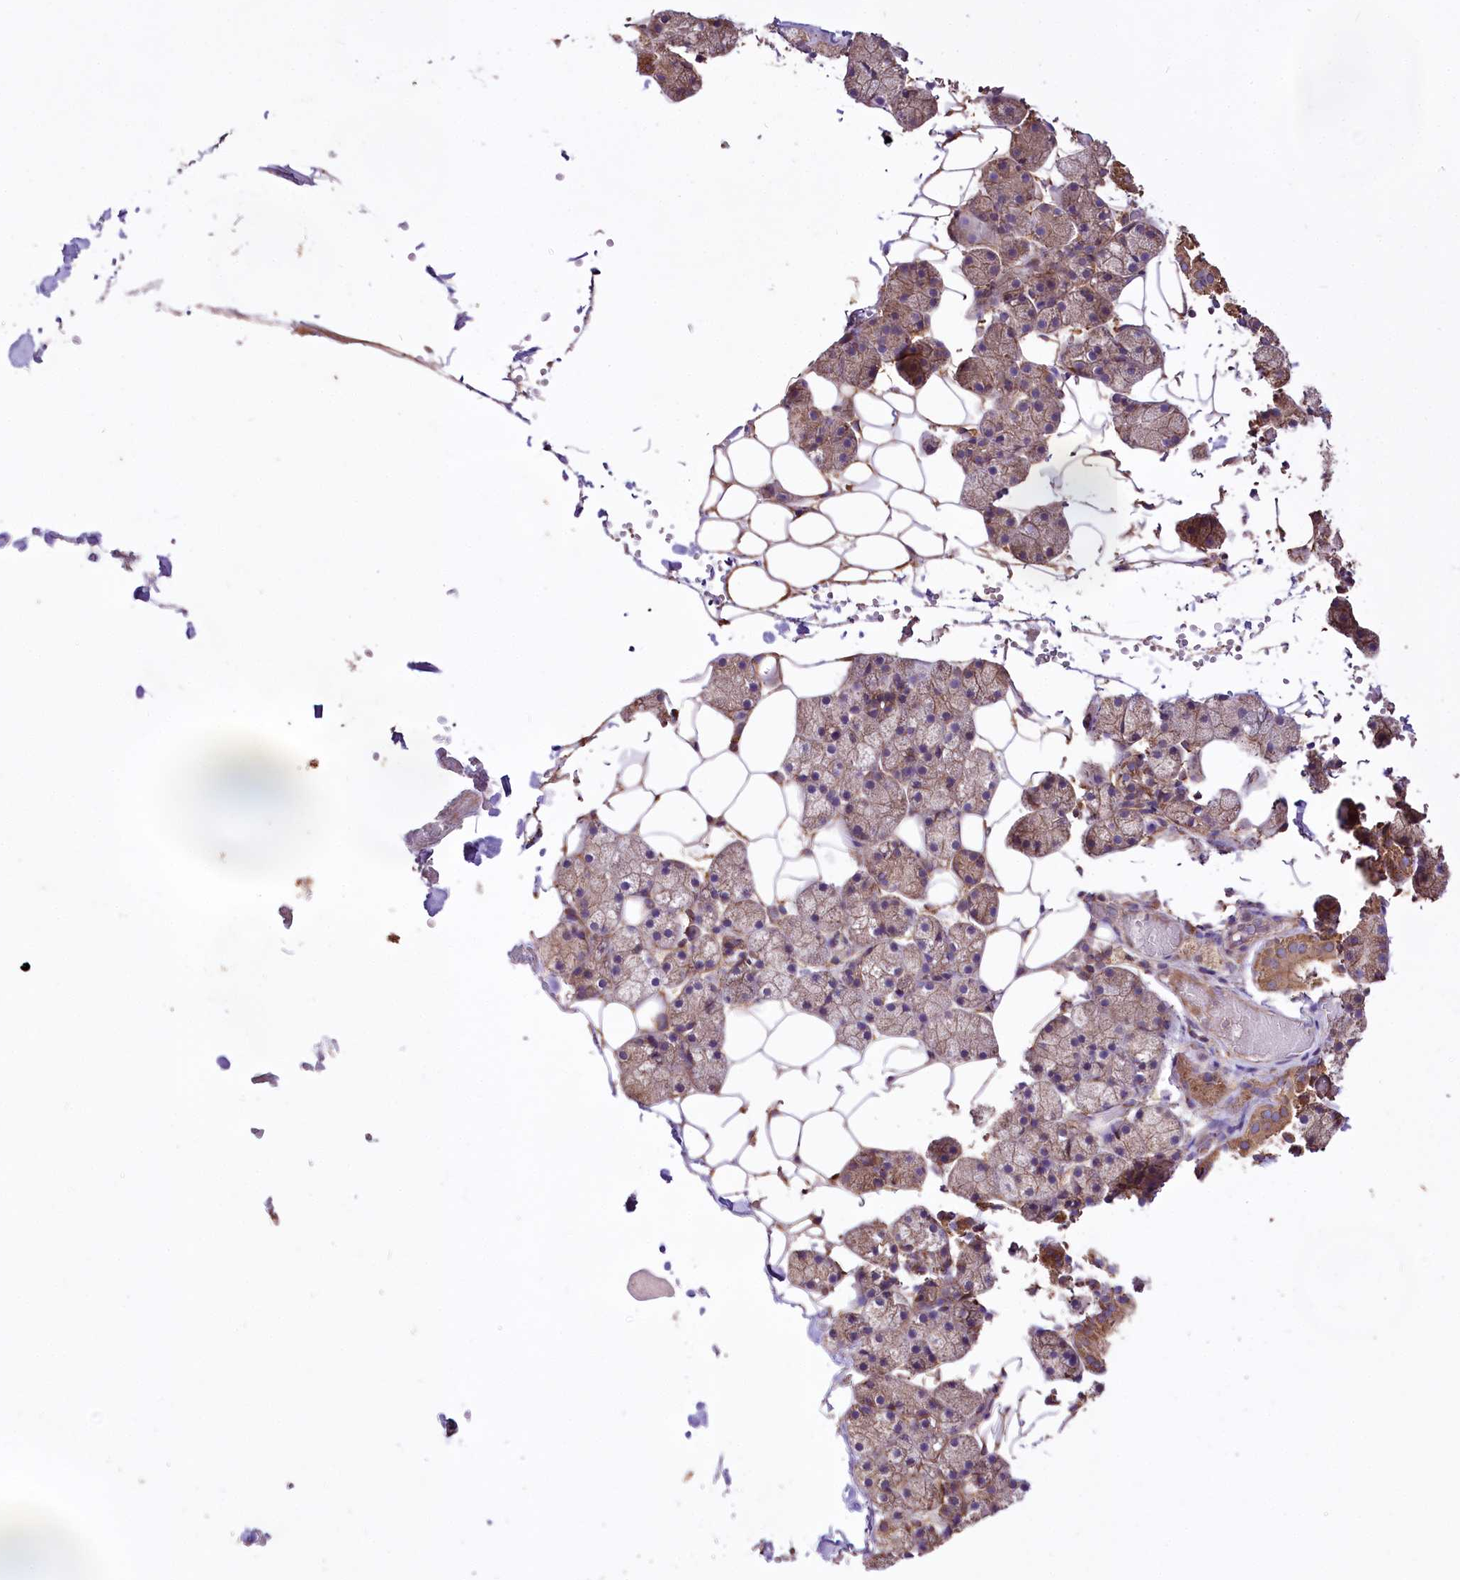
{"staining": {"intensity": "moderate", "quantity": "25%-75%", "location": "cytoplasmic/membranous"}, "tissue": "salivary gland", "cell_type": "Glandular cells", "image_type": "normal", "snomed": [{"axis": "morphology", "description": "Normal tissue, NOS"}, {"axis": "topography", "description": "Salivary gland"}], "caption": "IHC (DAB) staining of benign human salivary gland demonstrates moderate cytoplasmic/membranous protein expression in approximately 25%-75% of glandular cells.", "gene": "WWC1", "patient": {"sex": "female", "age": 33}}